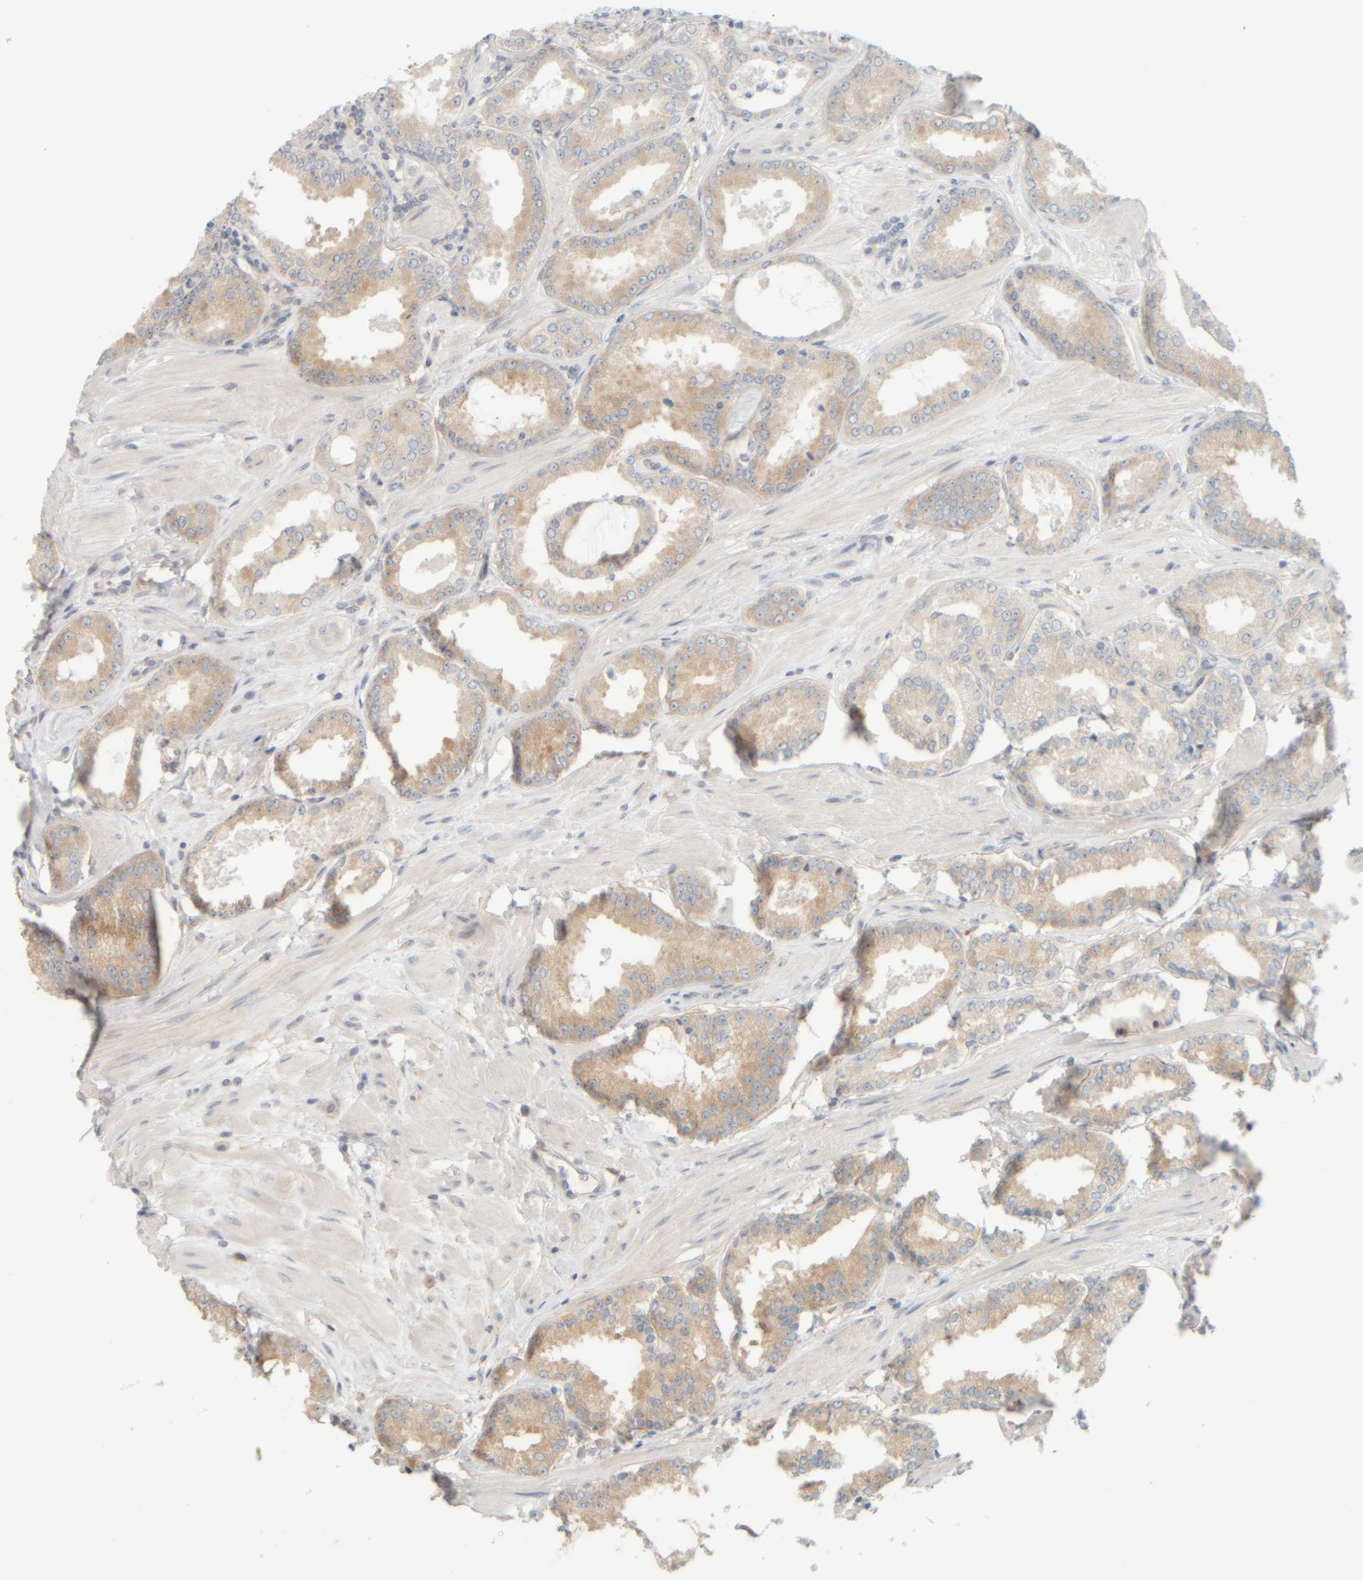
{"staining": {"intensity": "weak", "quantity": "25%-75%", "location": "cytoplasmic/membranous"}, "tissue": "prostate cancer", "cell_type": "Tumor cells", "image_type": "cancer", "snomed": [{"axis": "morphology", "description": "Adenocarcinoma, Low grade"}, {"axis": "topography", "description": "Prostate"}], "caption": "Low-grade adenocarcinoma (prostate) tissue reveals weak cytoplasmic/membranous staining in approximately 25%-75% of tumor cells, visualized by immunohistochemistry. (DAB (3,3'-diaminobenzidine) IHC, brown staining for protein, blue staining for nuclei).", "gene": "PTGES3L-AARSD1", "patient": {"sex": "male", "age": 62}}